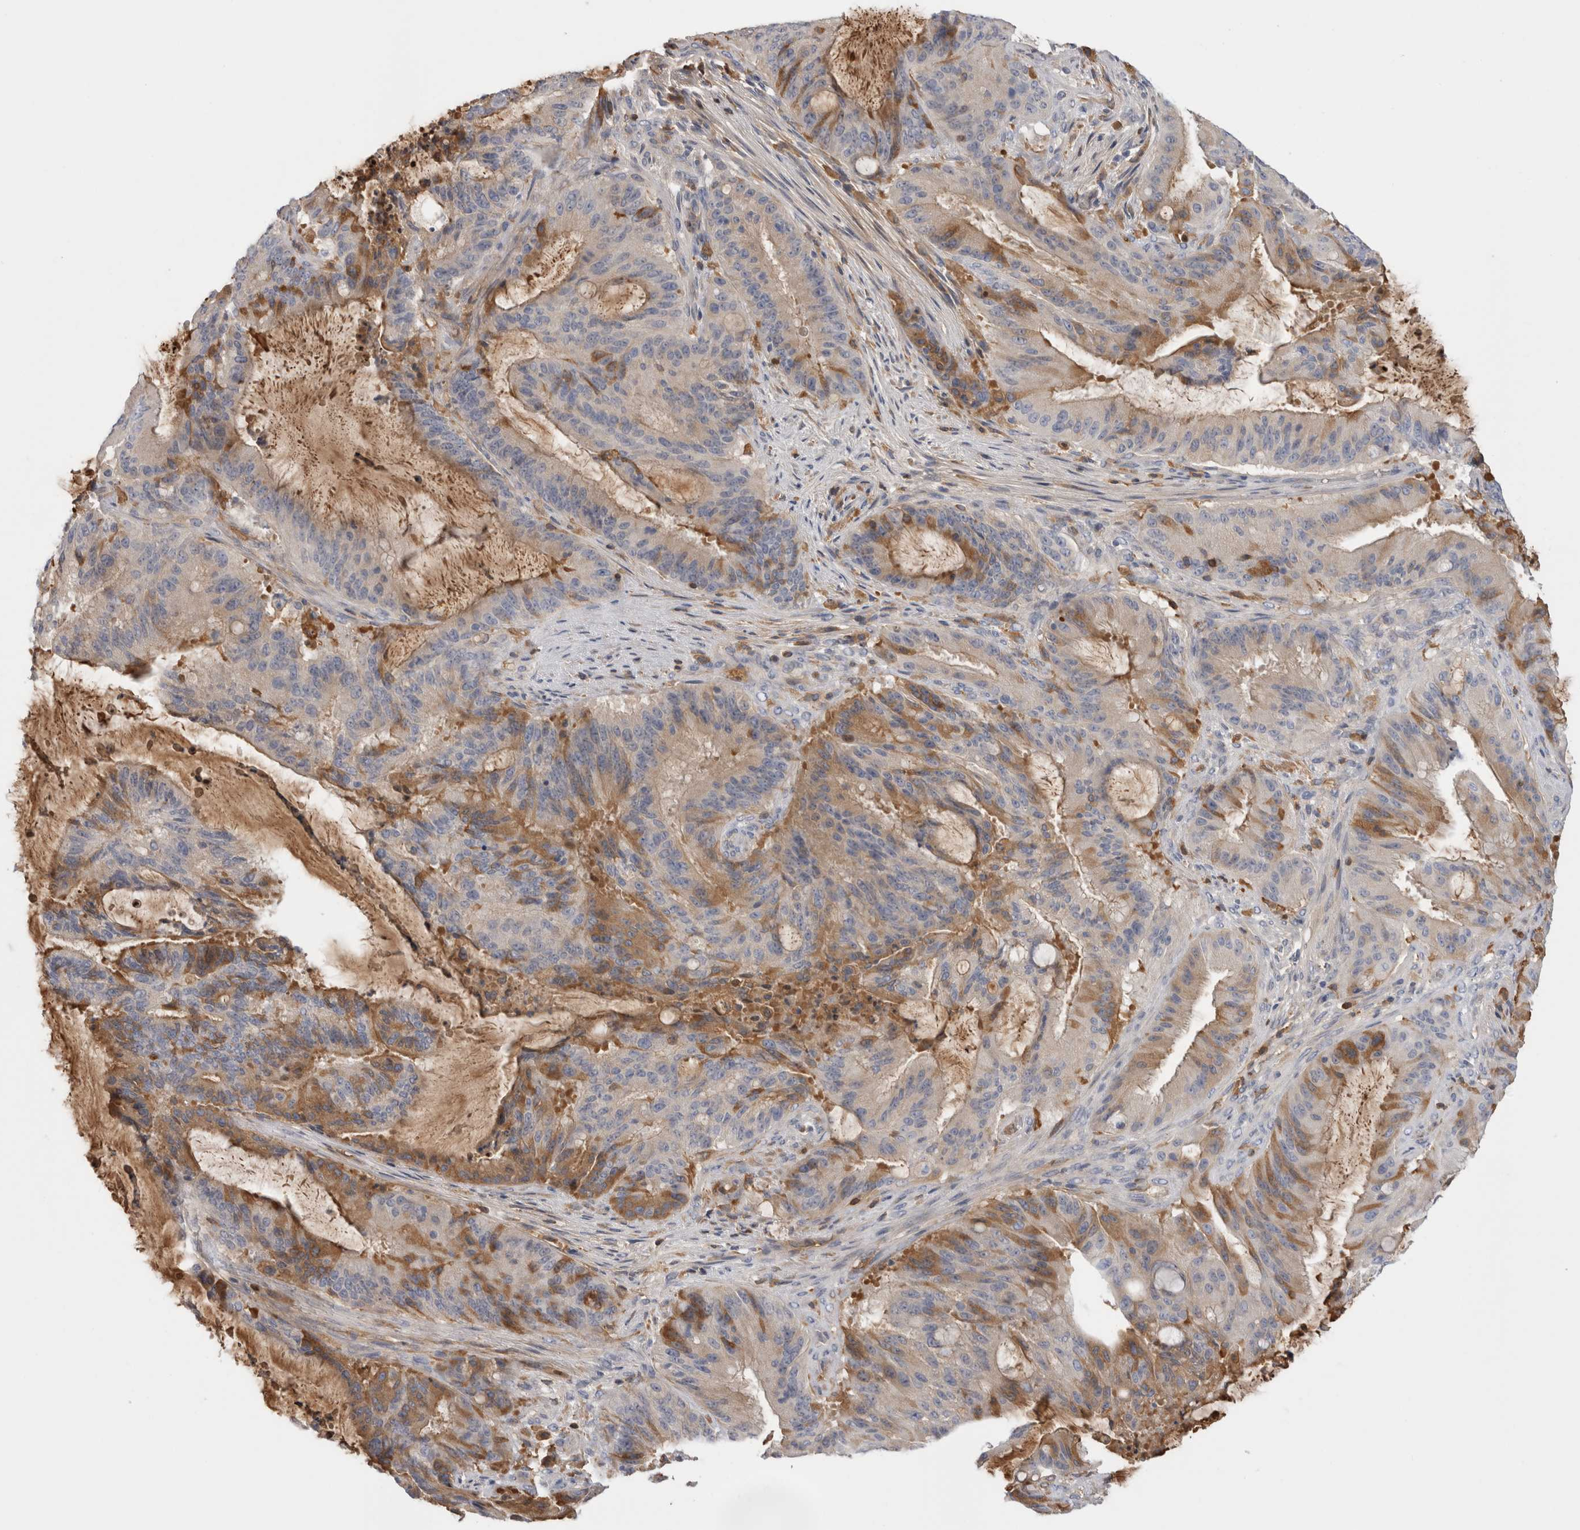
{"staining": {"intensity": "moderate", "quantity": "25%-75%", "location": "cytoplasmic/membranous"}, "tissue": "liver cancer", "cell_type": "Tumor cells", "image_type": "cancer", "snomed": [{"axis": "morphology", "description": "Normal tissue, NOS"}, {"axis": "morphology", "description": "Cholangiocarcinoma"}, {"axis": "topography", "description": "Liver"}, {"axis": "topography", "description": "Peripheral nerve tissue"}], "caption": "Immunohistochemistry (IHC) image of liver cancer stained for a protein (brown), which shows medium levels of moderate cytoplasmic/membranous staining in approximately 25%-75% of tumor cells.", "gene": "TBCE", "patient": {"sex": "female", "age": 73}}